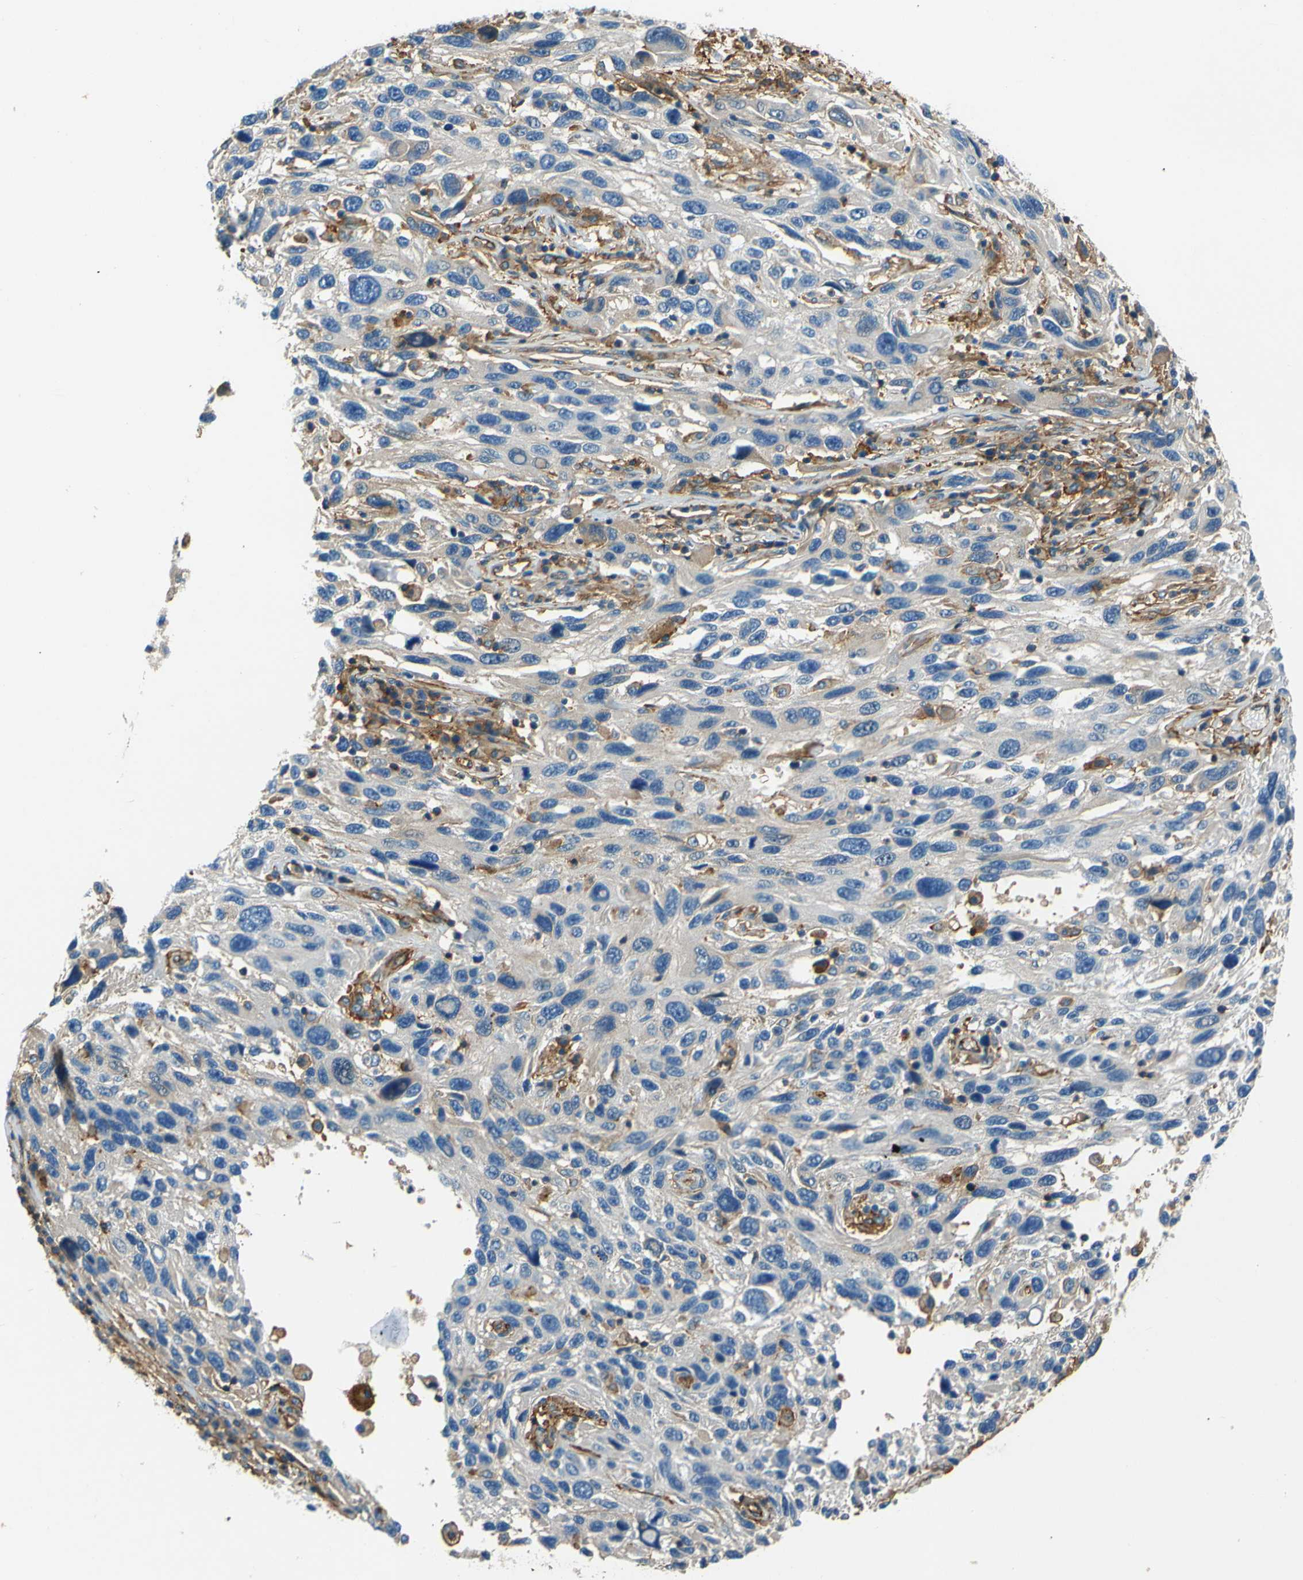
{"staining": {"intensity": "negative", "quantity": "none", "location": "none"}, "tissue": "melanoma", "cell_type": "Tumor cells", "image_type": "cancer", "snomed": [{"axis": "morphology", "description": "Malignant melanoma, NOS"}, {"axis": "topography", "description": "Skin"}], "caption": "A high-resolution photomicrograph shows immunohistochemistry staining of malignant melanoma, which shows no significant expression in tumor cells.", "gene": "ENTPD1", "patient": {"sex": "male", "age": 53}}